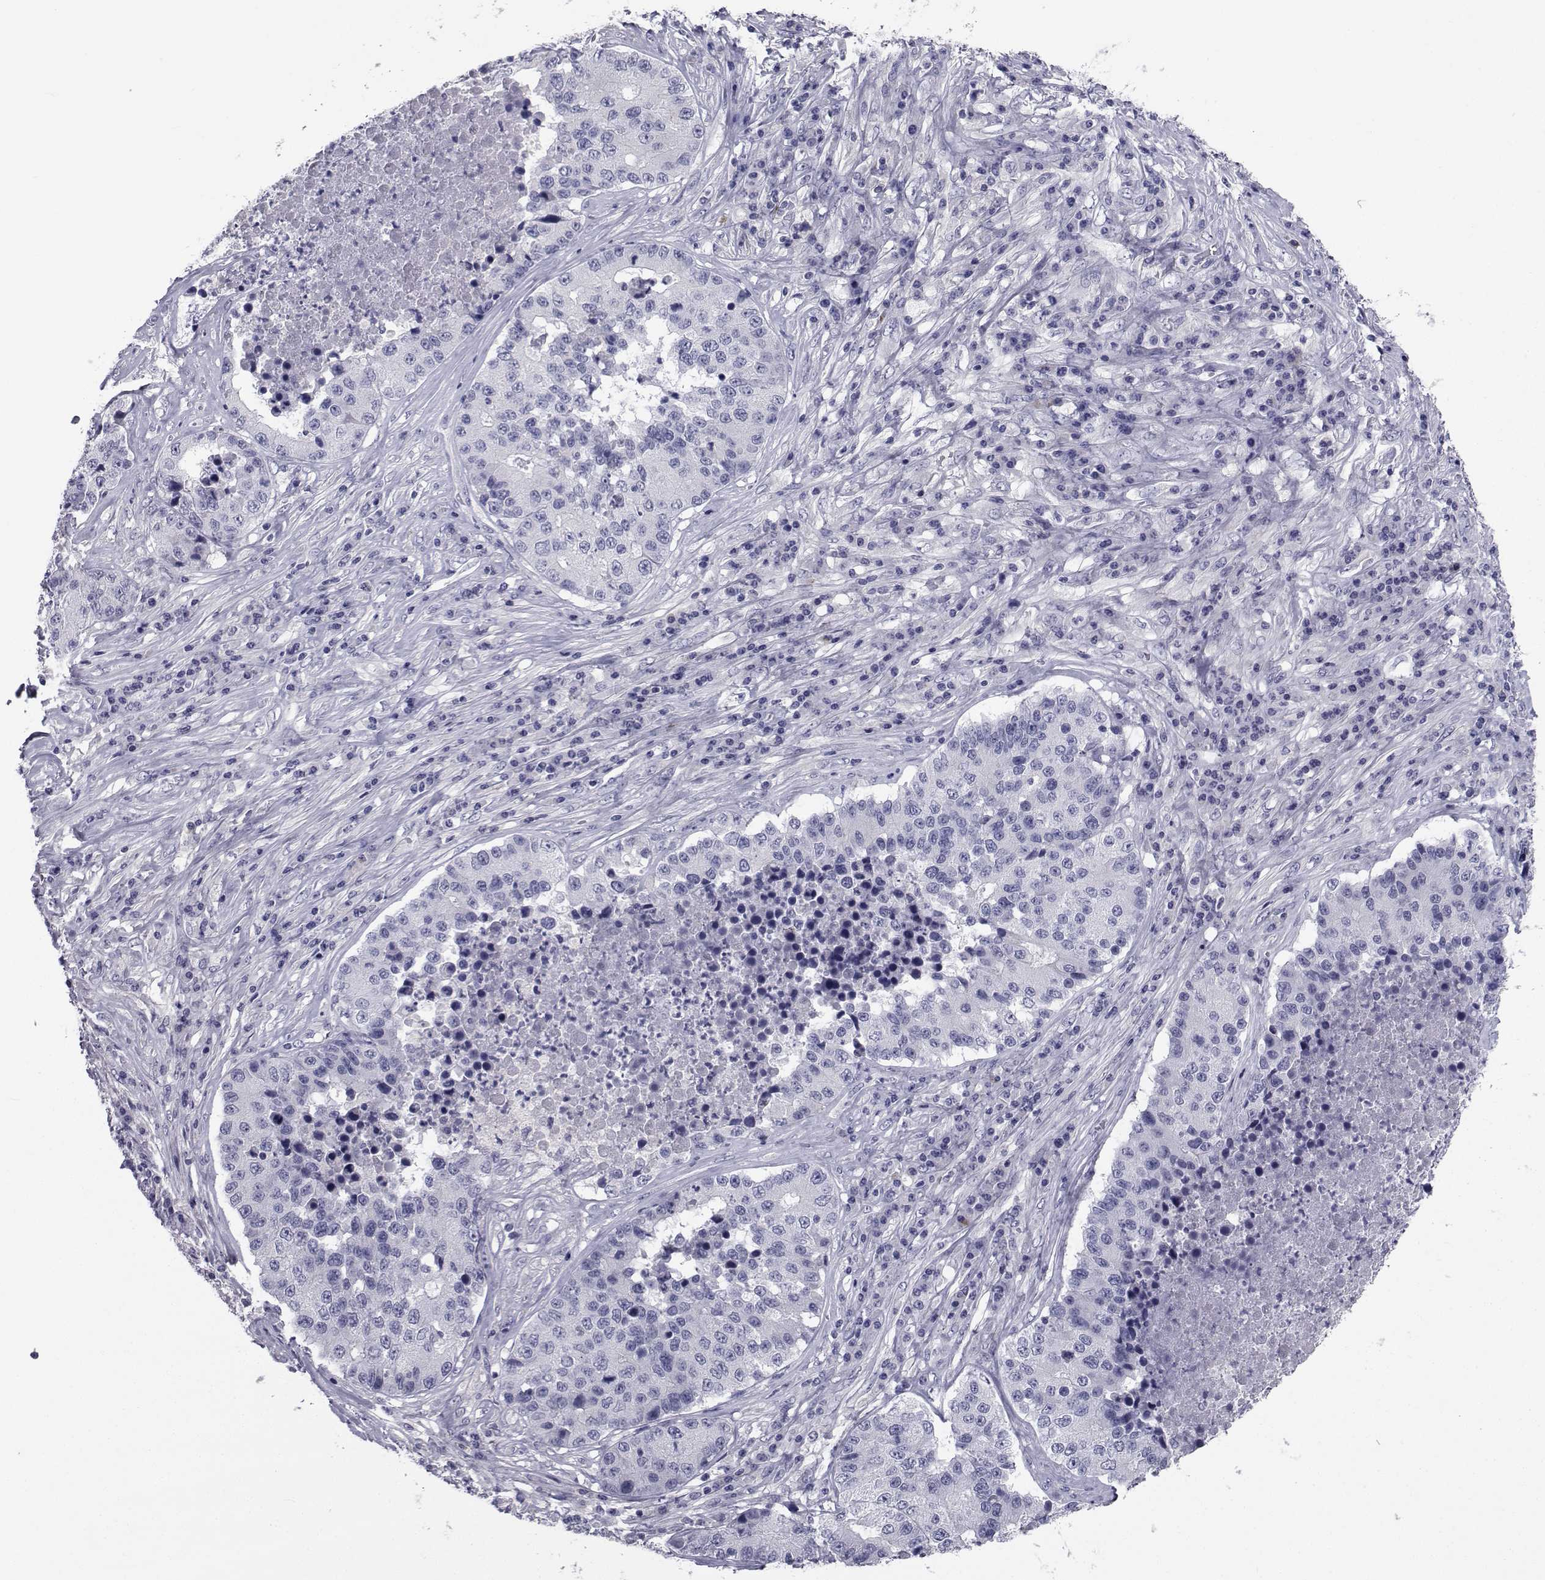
{"staining": {"intensity": "negative", "quantity": "none", "location": "none"}, "tissue": "stomach cancer", "cell_type": "Tumor cells", "image_type": "cancer", "snomed": [{"axis": "morphology", "description": "Adenocarcinoma, NOS"}, {"axis": "topography", "description": "Stomach"}], "caption": "This is a photomicrograph of immunohistochemistry staining of stomach cancer (adenocarcinoma), which shows no staining in tumor cells.", "gene": "CHRNA1", "patient": {"sex": "male", "age": 71}}